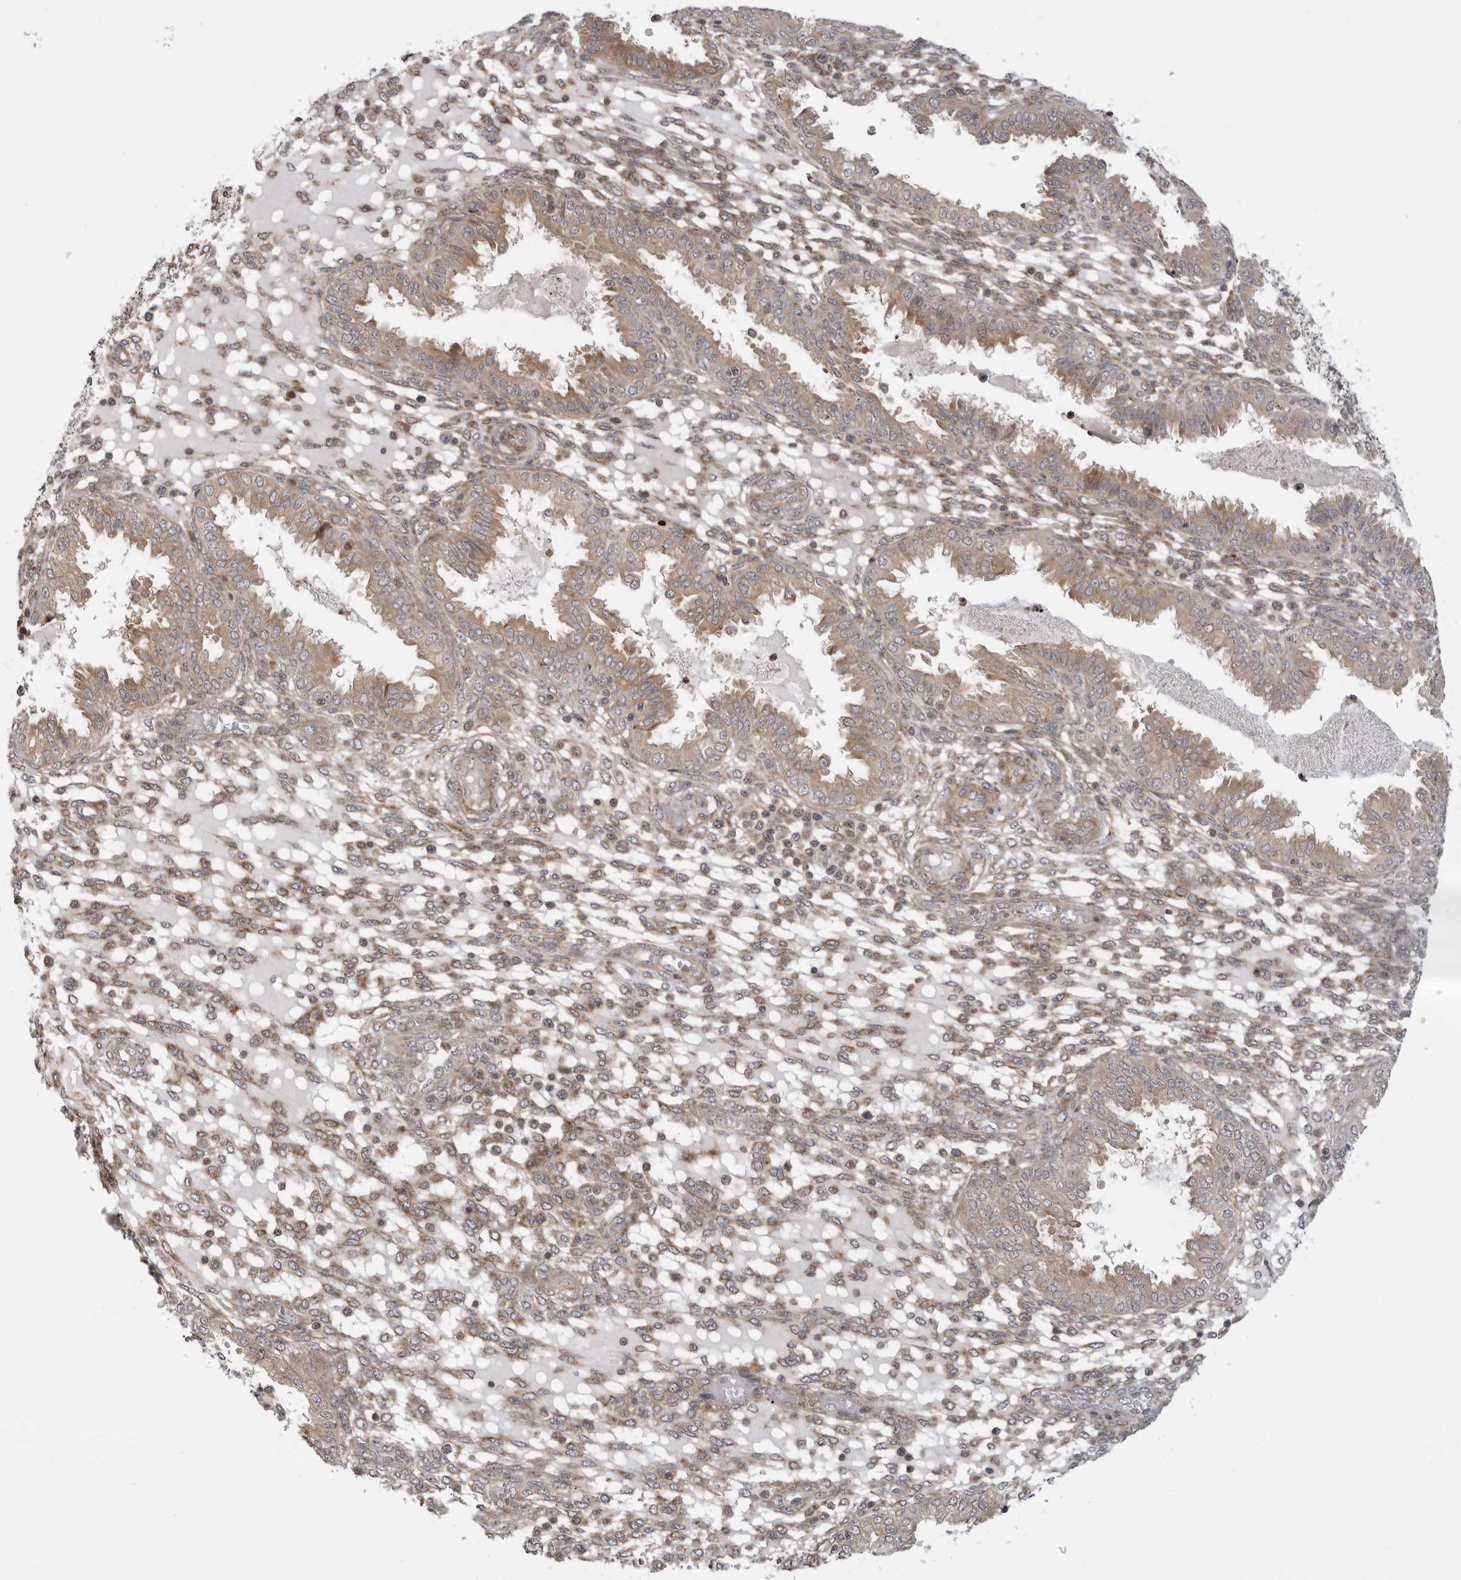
{"staining": {"intensity": "moderate", "quantity": "<25%", "location": "cytoplasmic/membranous"}, "tissue": "endometrium", "cell_type": "Cells in endometrial stroma", "image_type": "normal", "snomed": [{"axis": "morphology", "description": "Normal tissue, NOS"}, {"axis": "topography", "description": "Endometrium"}], "caption": "Immunohistochemical staining of benign endometrium exhibits low levels of moderate cytoplasmic/membranous staining in approximately <25% of cells in endometrial stroma. Nuclei are stained in blue.", "gene": "LRRC45", "patient": {"sex": "female", "age": 33}}